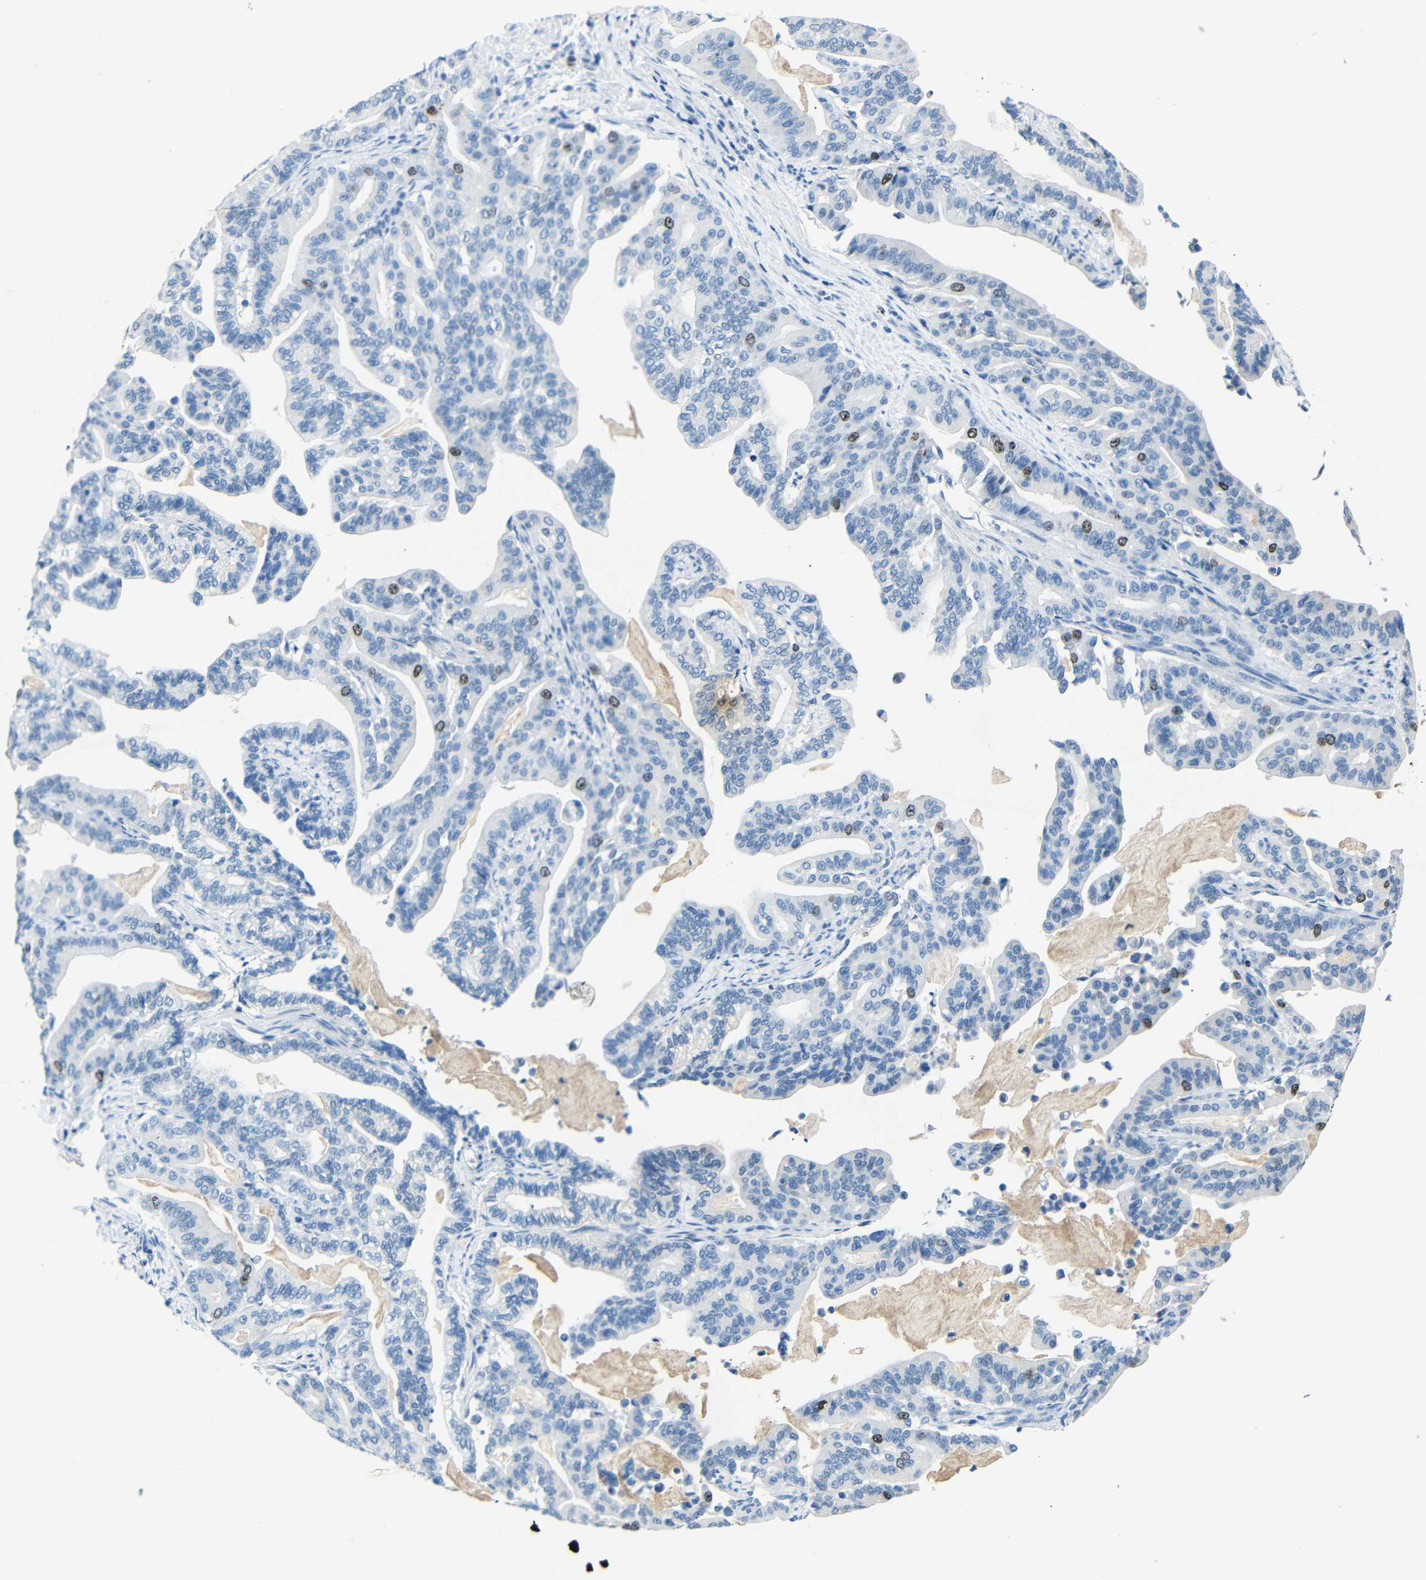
{"staining": {"intensity": "strong", "quantity": "<25%", "location": "nuclear"}, "tissue": "pancreatic cancer", "cell_type": "Tumor cells", "image_type": "cancer", "snomed": [{"axis": "morphology", "description": "Adenocarcinoma, NOS"}, {"axis": "topography", "description": "Pancreas"}], "caption": "Tumor cells exhibit strong nuclear expression in approximately <25% of cells in pancreatic cancer.", "gene": "INCENP", "patient": {"sex": "male", "age": 63}}